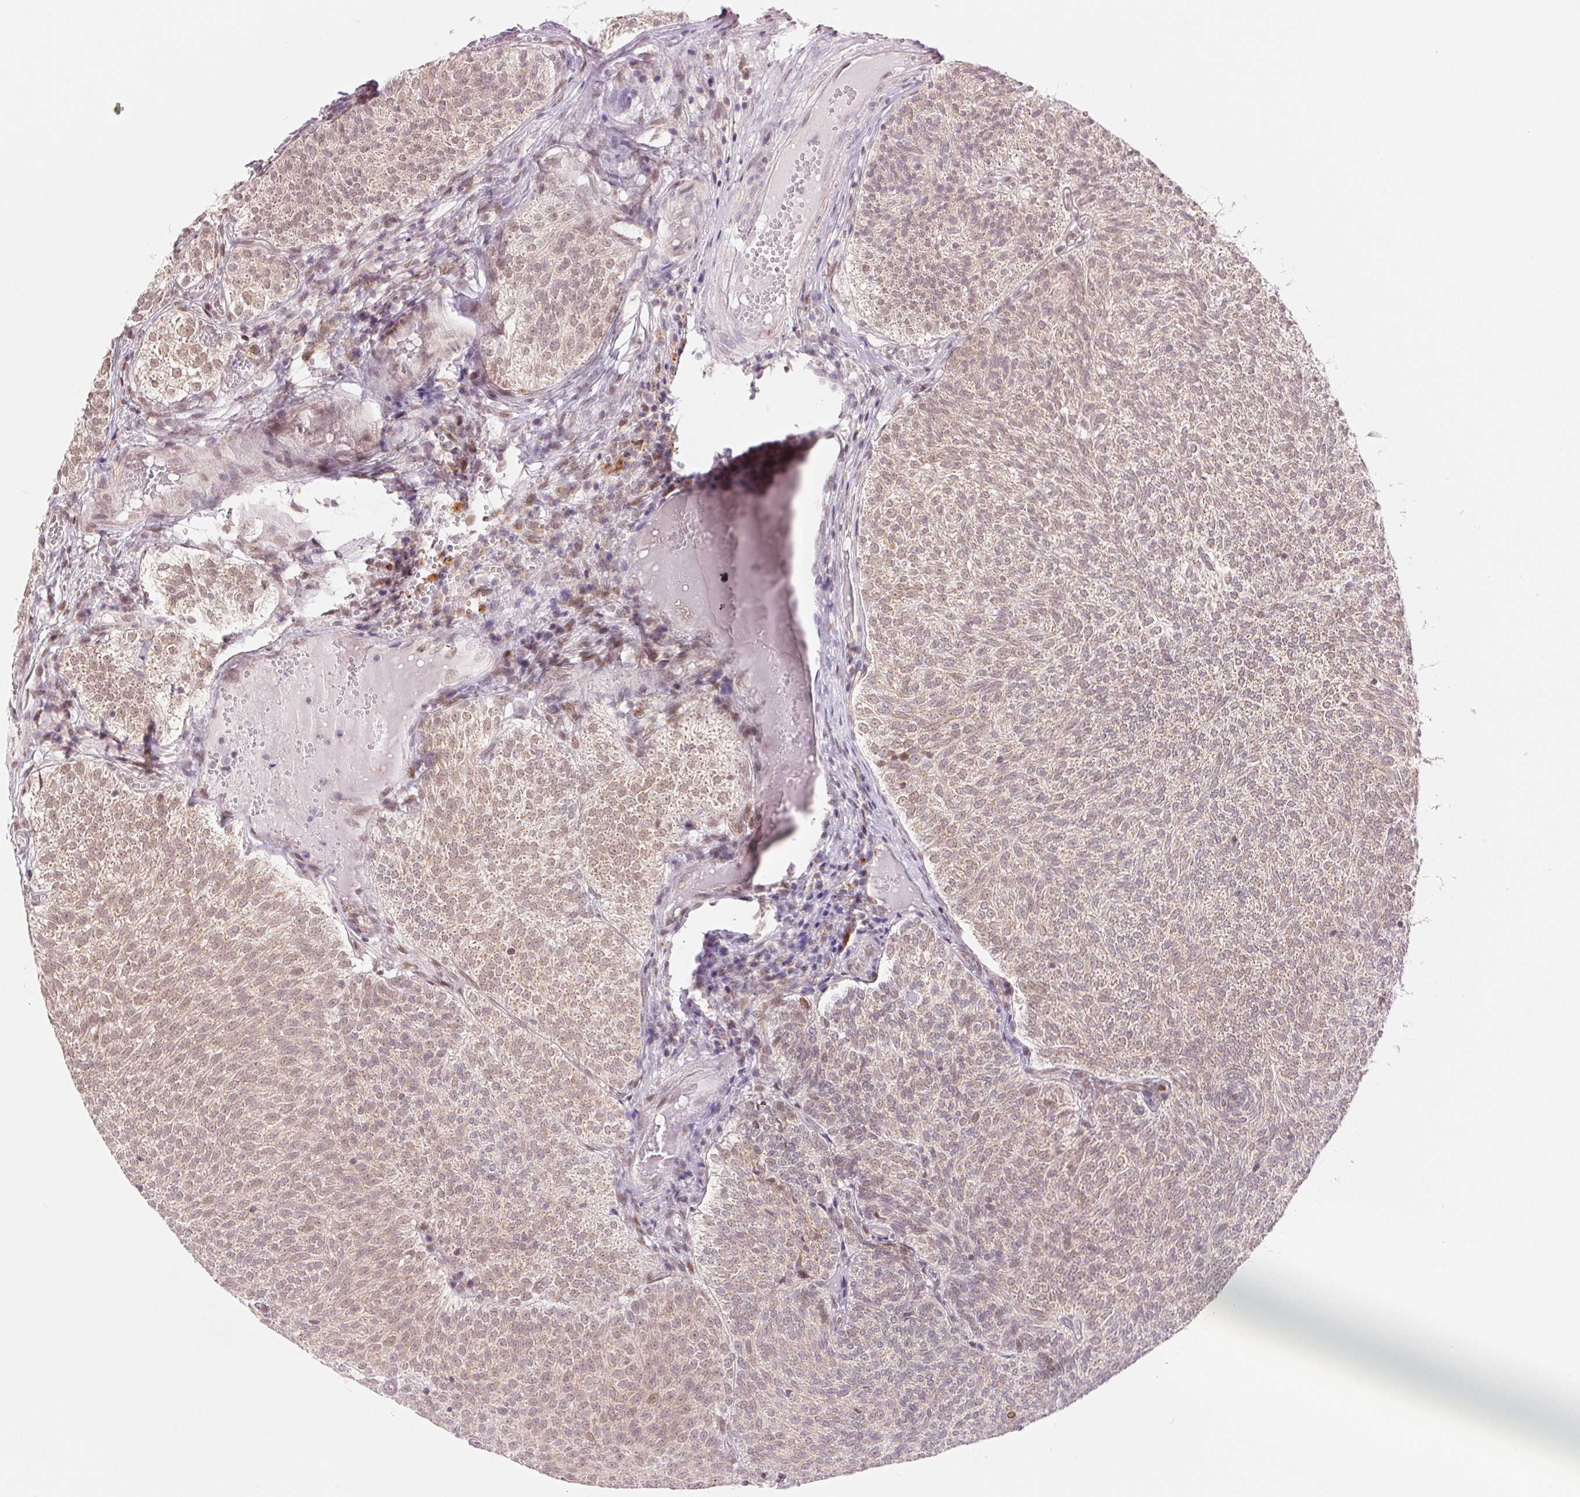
{"staining": {"intensity": "weak", "quantity": ">75%", "location": "cytoplasmic/membranous,nuclear"}, "tissue": "urothelial cancer", "cell_type": "Tumor cells", "image_type": "cancer", "snomed": [{"axis": "morphology", "description": "Urothelial carcinoma, Low grade"}, {"axis": "topography", "description": "Urinary bladder"}], "caption": "Immunohistochemical staining of urothelial cancer displays low levels of weak cytoplasmic/membranous and nuclear staining in approximately >75% of tumor cells.", "gene": "ARHGAP32", "patient": {"sex": "male", "age": 77}}